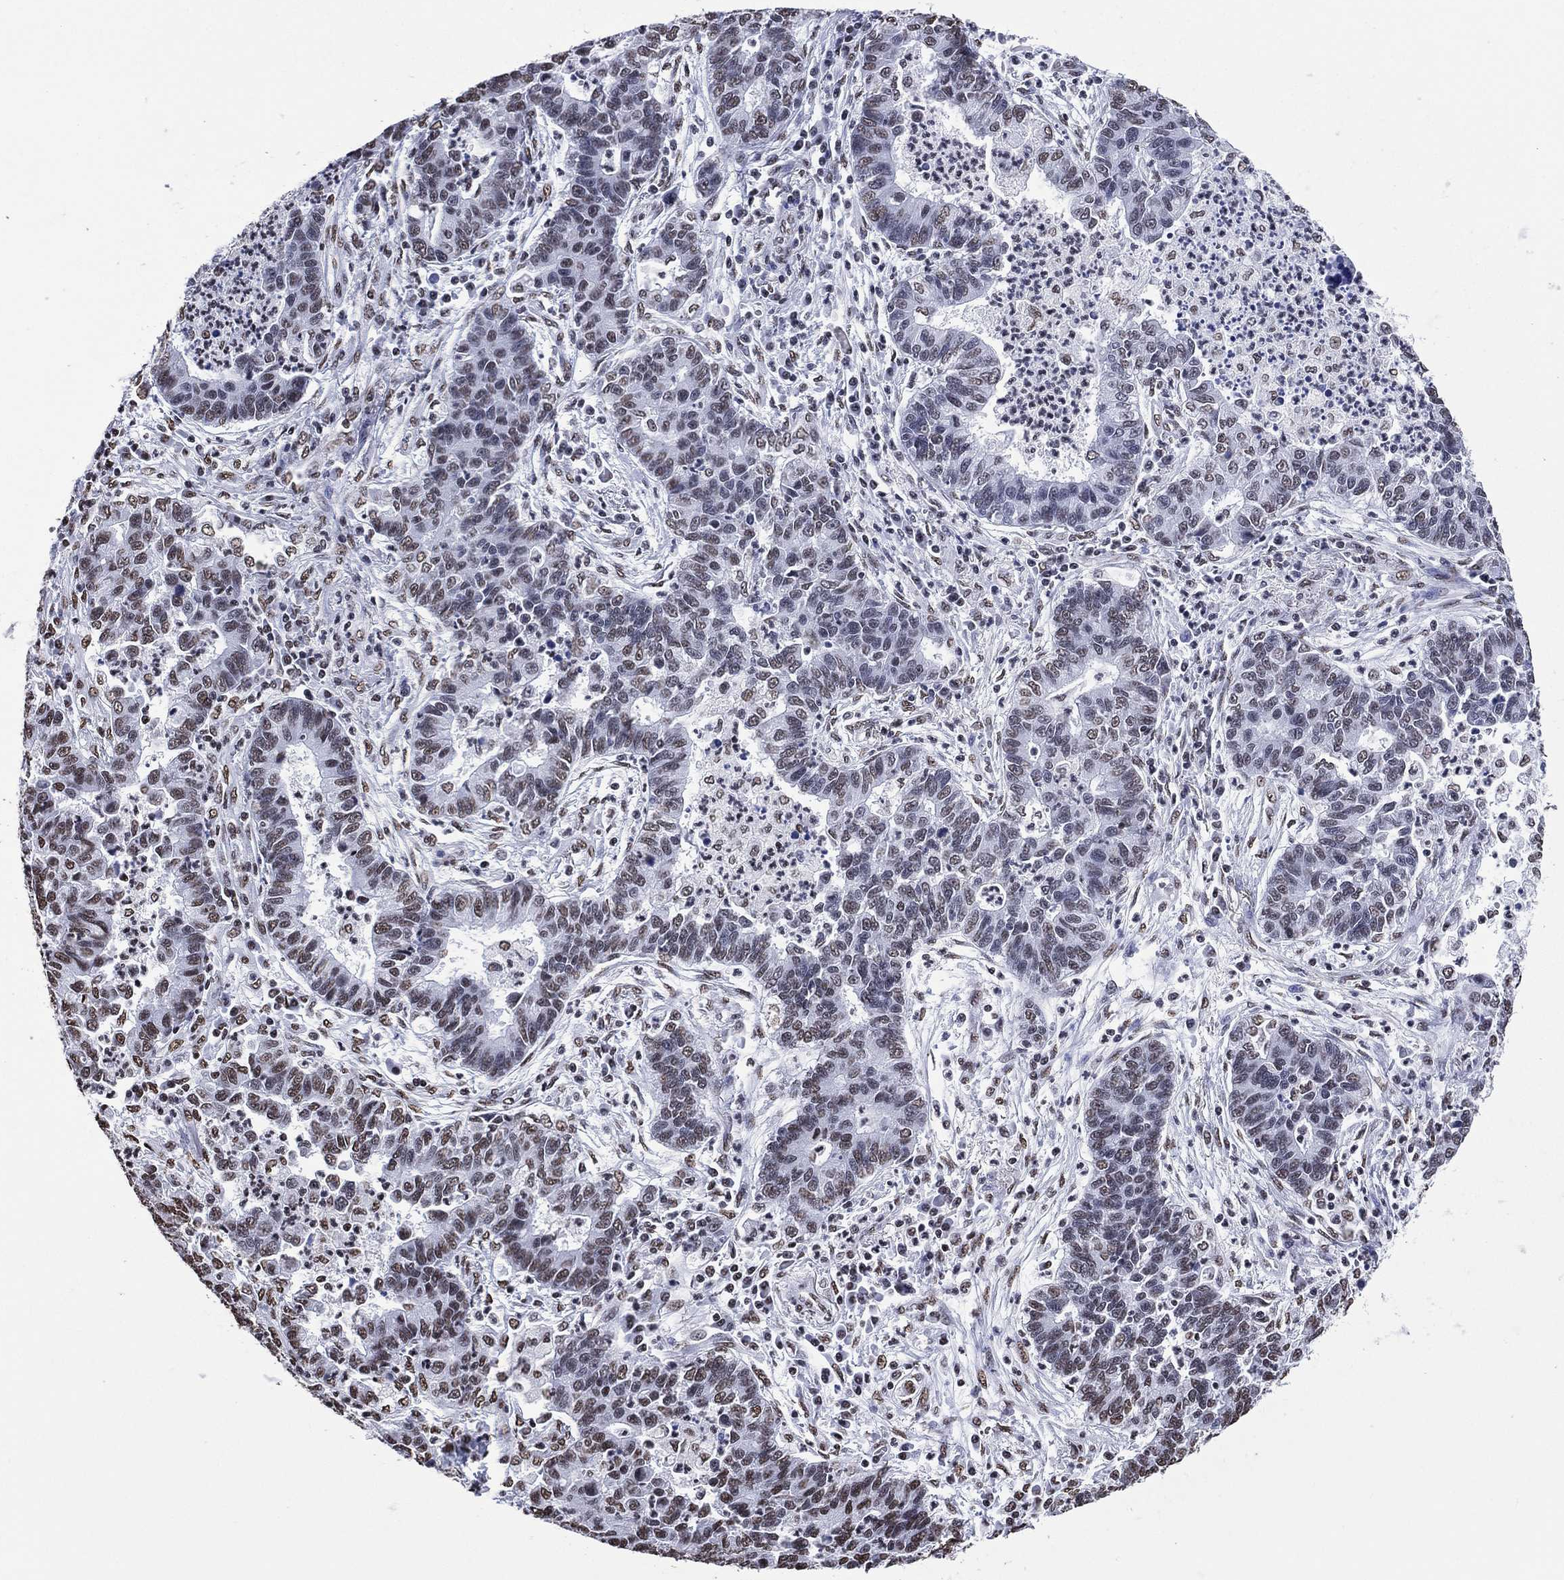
{"staining": {"intensity": "weak", "quantity": "25%-75%", "location": "nuclear"}, "tissue": "lung cancer", "cell_type": "Tumor cells", "image_type": "cancer", "snomed": [{"axis": "morphology", "description": "Adenocarcinoma, NOS"}, {"axis": "topography", "description": "Lung"}], "caption": "Immunohistochemical staining of human adenocarcinoma (lung) demonstrates low levels of weak nuclear protein staining in about 25%-75% of tumor cells.", "gene": "RETREG2", "patient": {"sex": "female", "age": 57}}